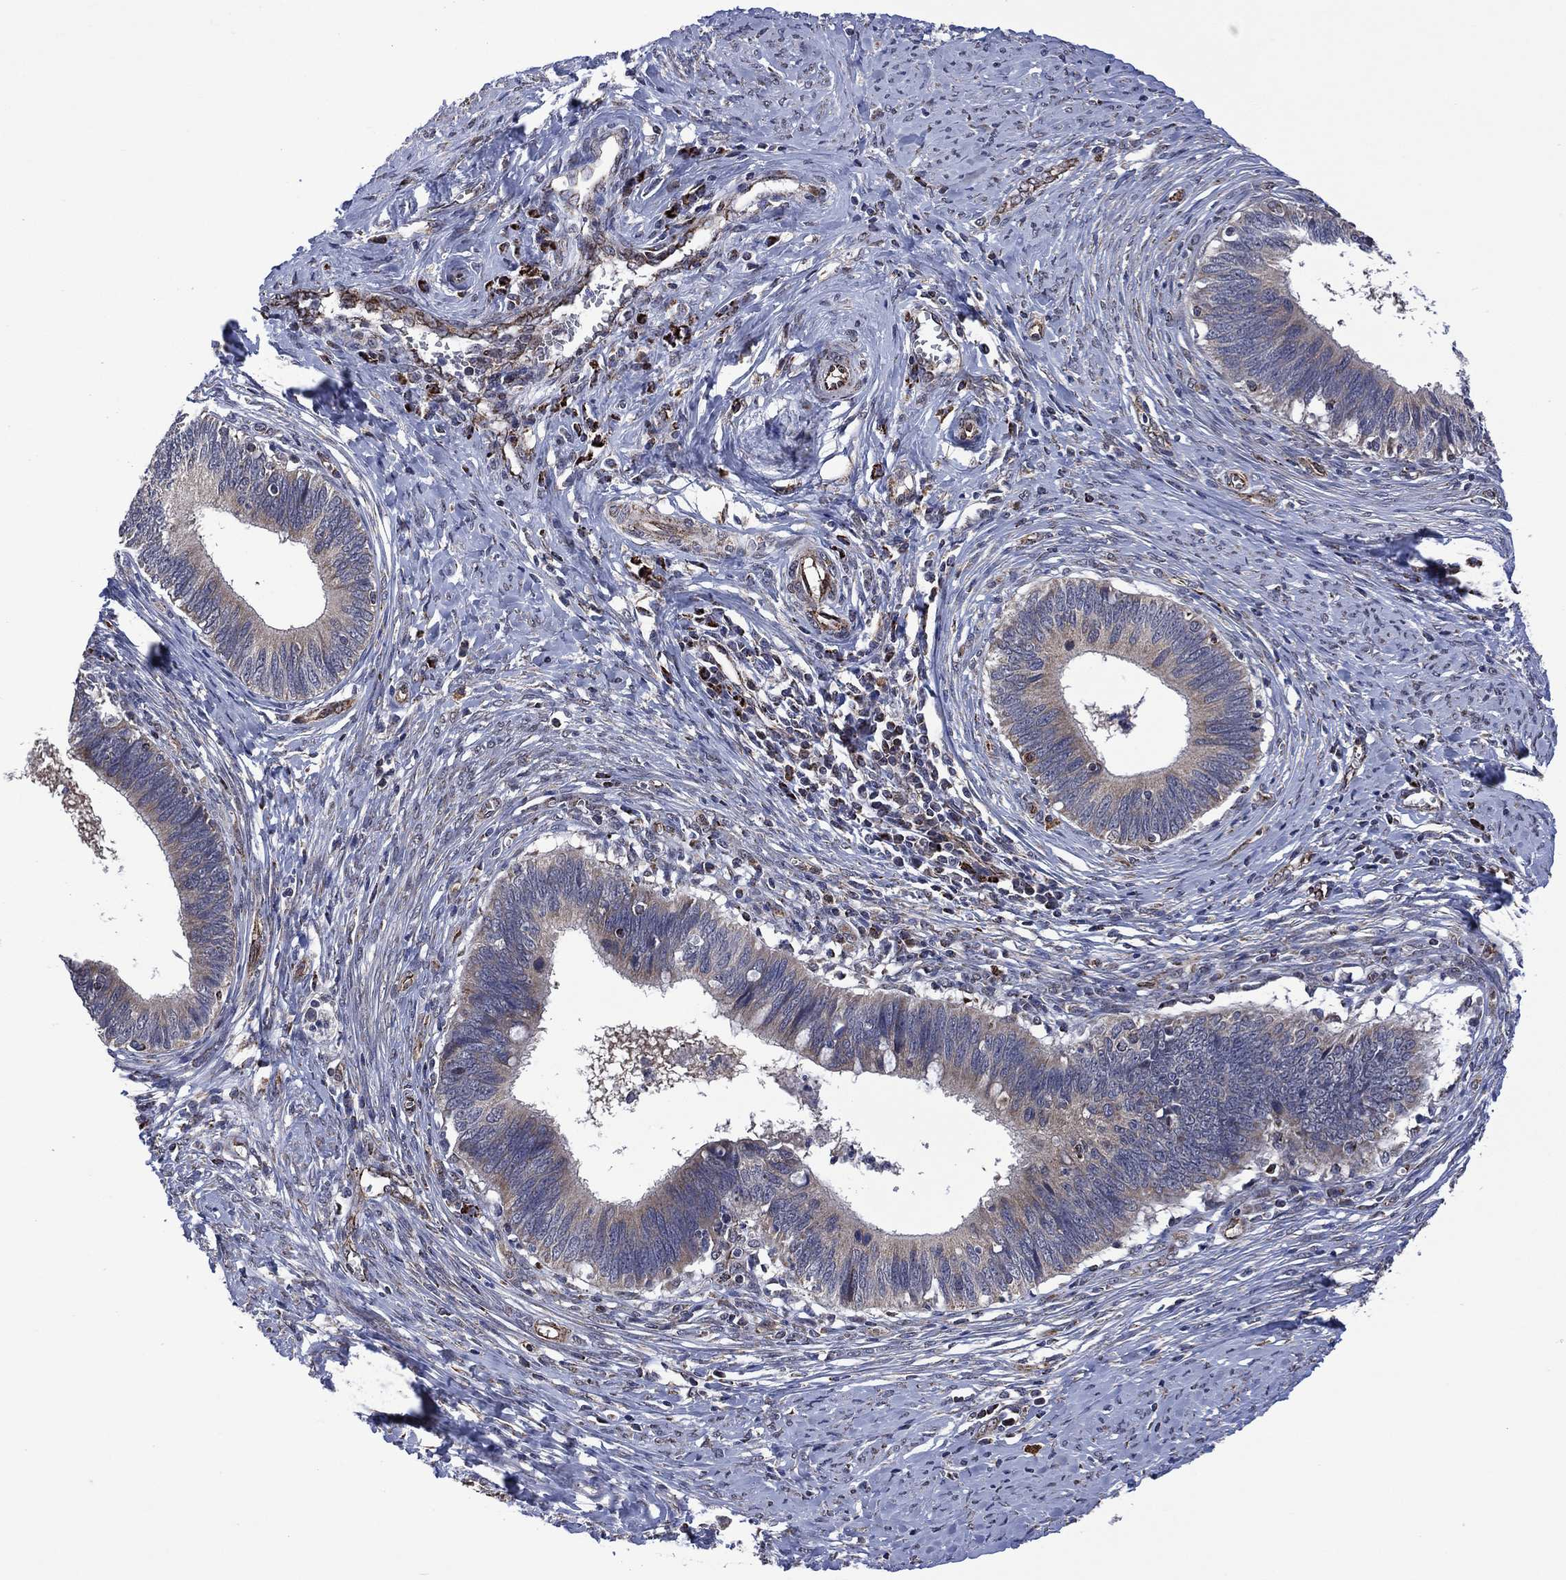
{"staining": {"intensity": "negative", "quantity": "none", "location": "none"}, "tissue": "cervical cancer", "cell_type": "Tumor cells", "image_type": "cancer", "snomed": [{"axis": "morphology", "description": "Adenocarcinoma, NOS"}, {"axis": "topography", "description": "Cervix"}], "caption": "Human cervical cancer (adenocarcinoma) stained for a protein using immunohistochemistry demonstrates no positivity in tumor cells.", "gene": "HTD2", "patient": {"sex": "female", "age": 42}}